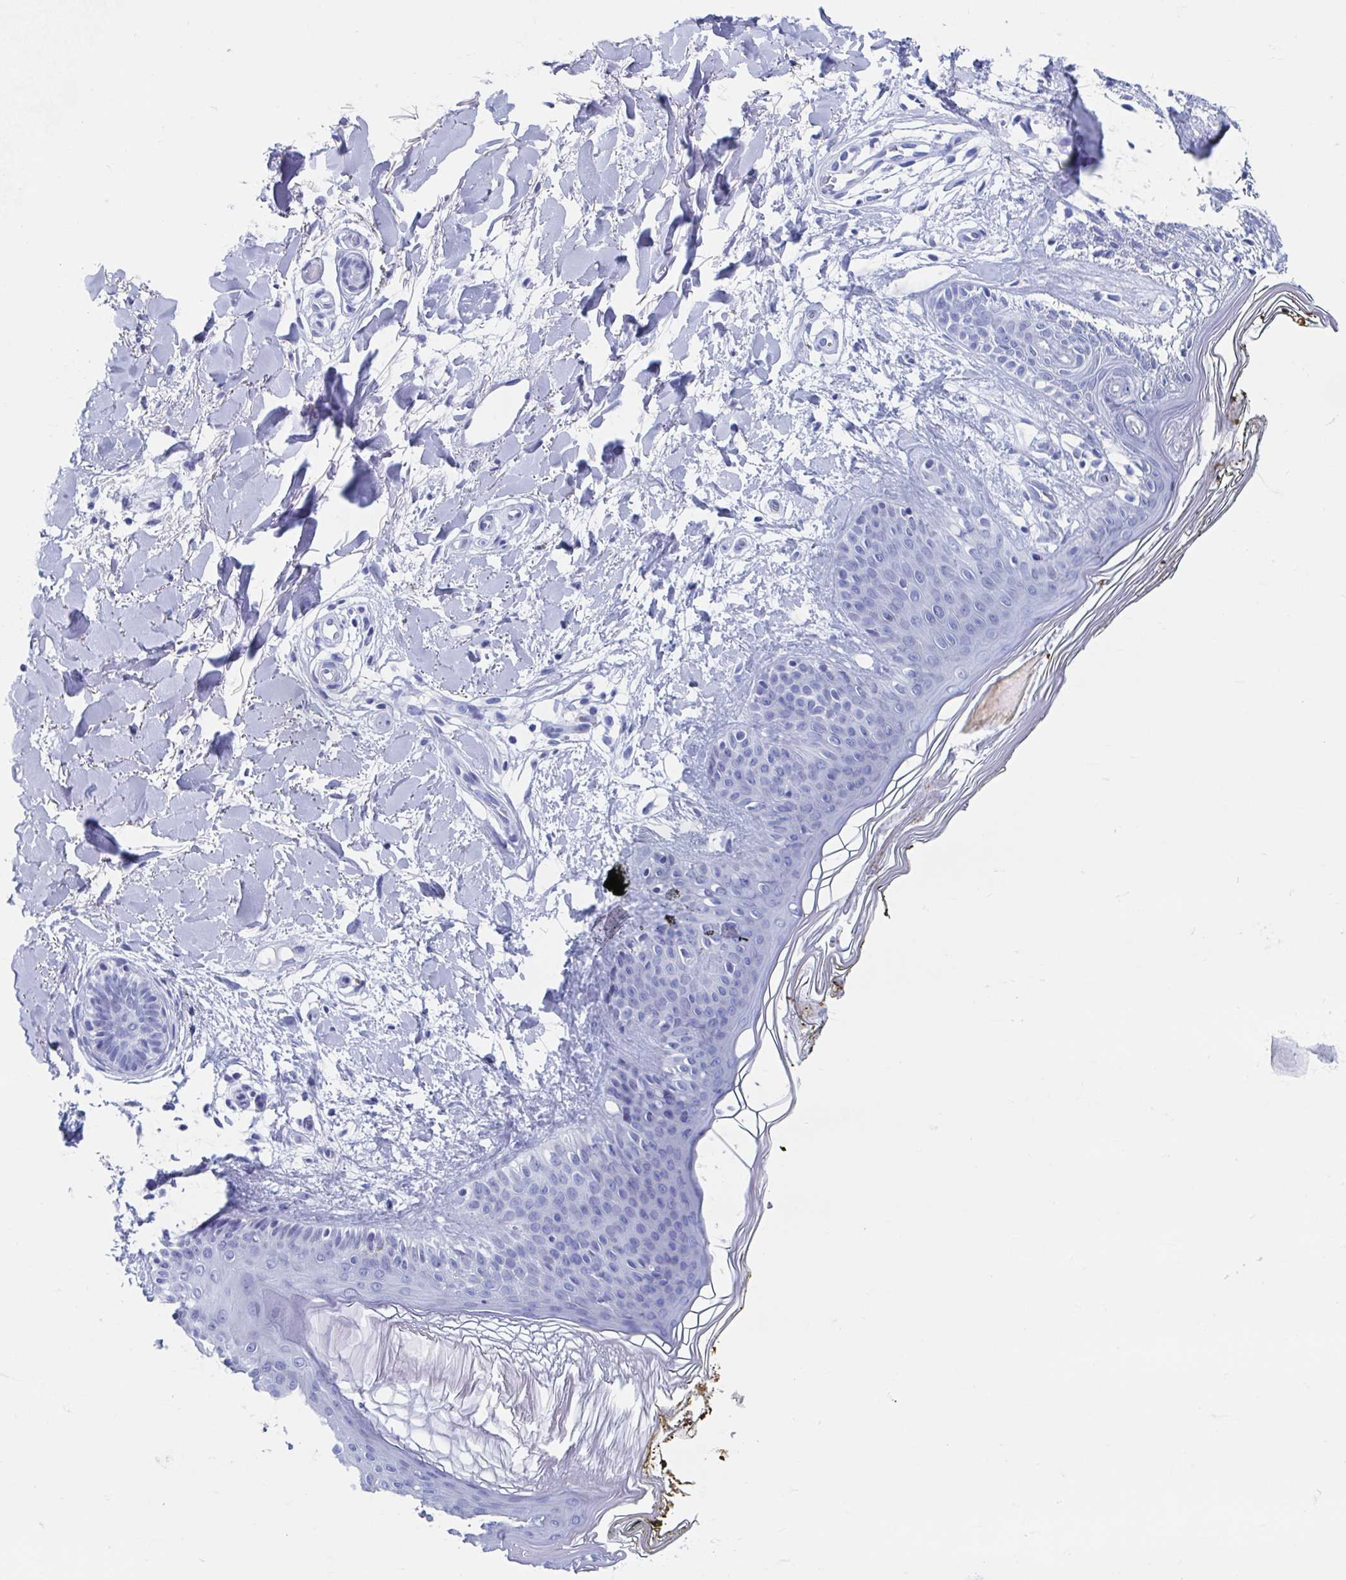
{"staining": {"intensity": "negative", "quantity": "none", "location": "none"}, "tissue": "skin", "cell_type": "Fibroblasts", "image_type": "normal", "snomed": [{"axis": "morphology", "description": "Normal tissue, NOS"}, {"axis": "topography", "description": "Skin"}], "caption": "Fibroblasts show no significant expression in benign skin. (Brightfield microscopy of DAB immunohistochemistry at high magnification).", "gene": "C10orf53", "patient": {"sex": "female", "age": 34}}